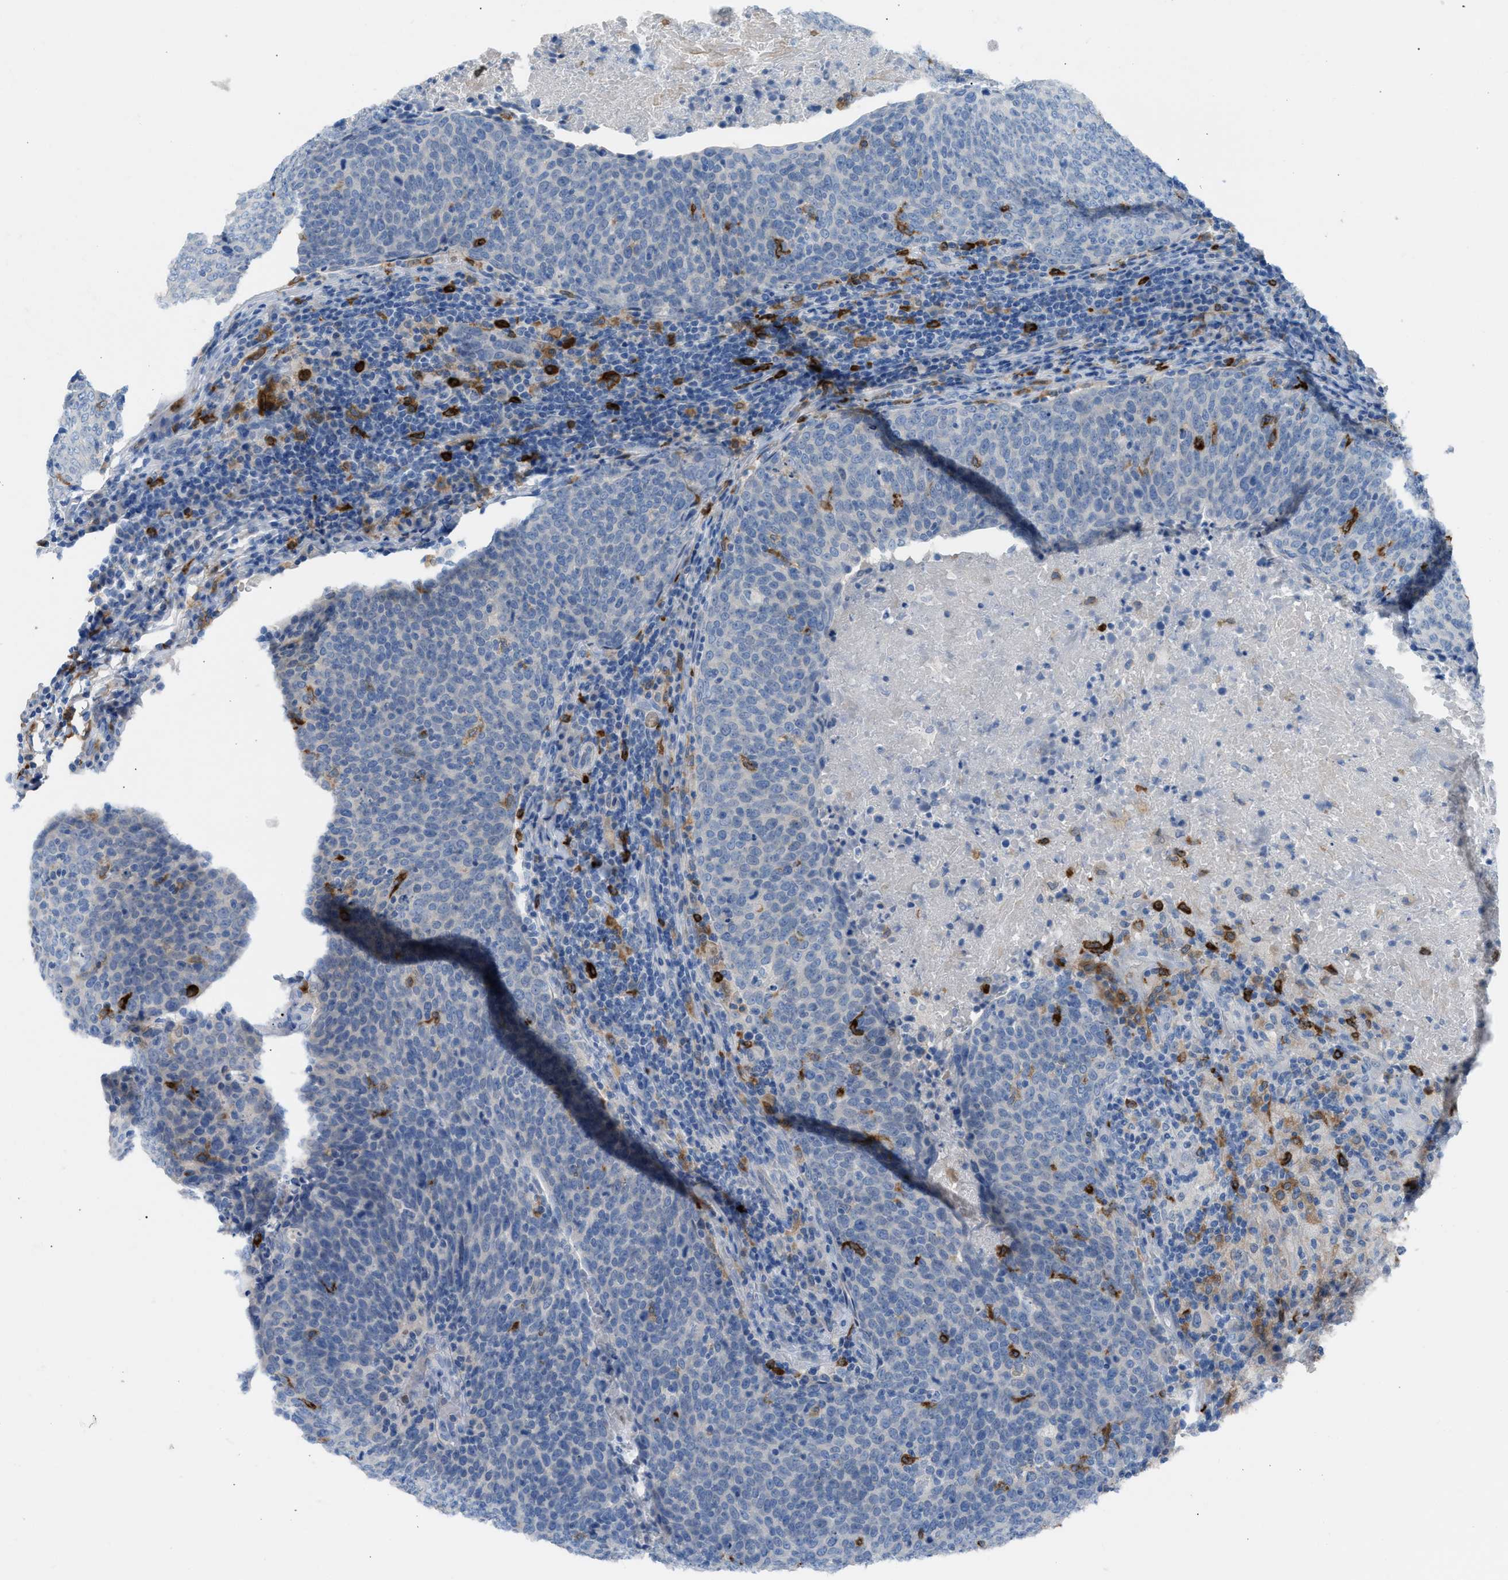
{"staining": {"intensity": "negative", "quantity": "none", "location": "none"}, "tissue": "head and neck cancer", "cell_type": "Tumor cells", "image_type": "cancer", "snomed": [{"axis": "morphology", "description": "Squamous cell carcinoma, NOS"}, {"axis": "morphology", "description": "Squamous cell carcinoma, metastatic, NOS"}, {"axis": "topography", "description": "Lymph node"}, {"axis": "topography", "description": "Head-Neck"}], "caption": "Head and neck cancer (squamous cell carcinoma) stained for a protein using immunohistochemistry (IHC) exhibits no positivity tumor cells.", "gene": "CLEC10A", "patient": {"sex": "male", "age": 62}}